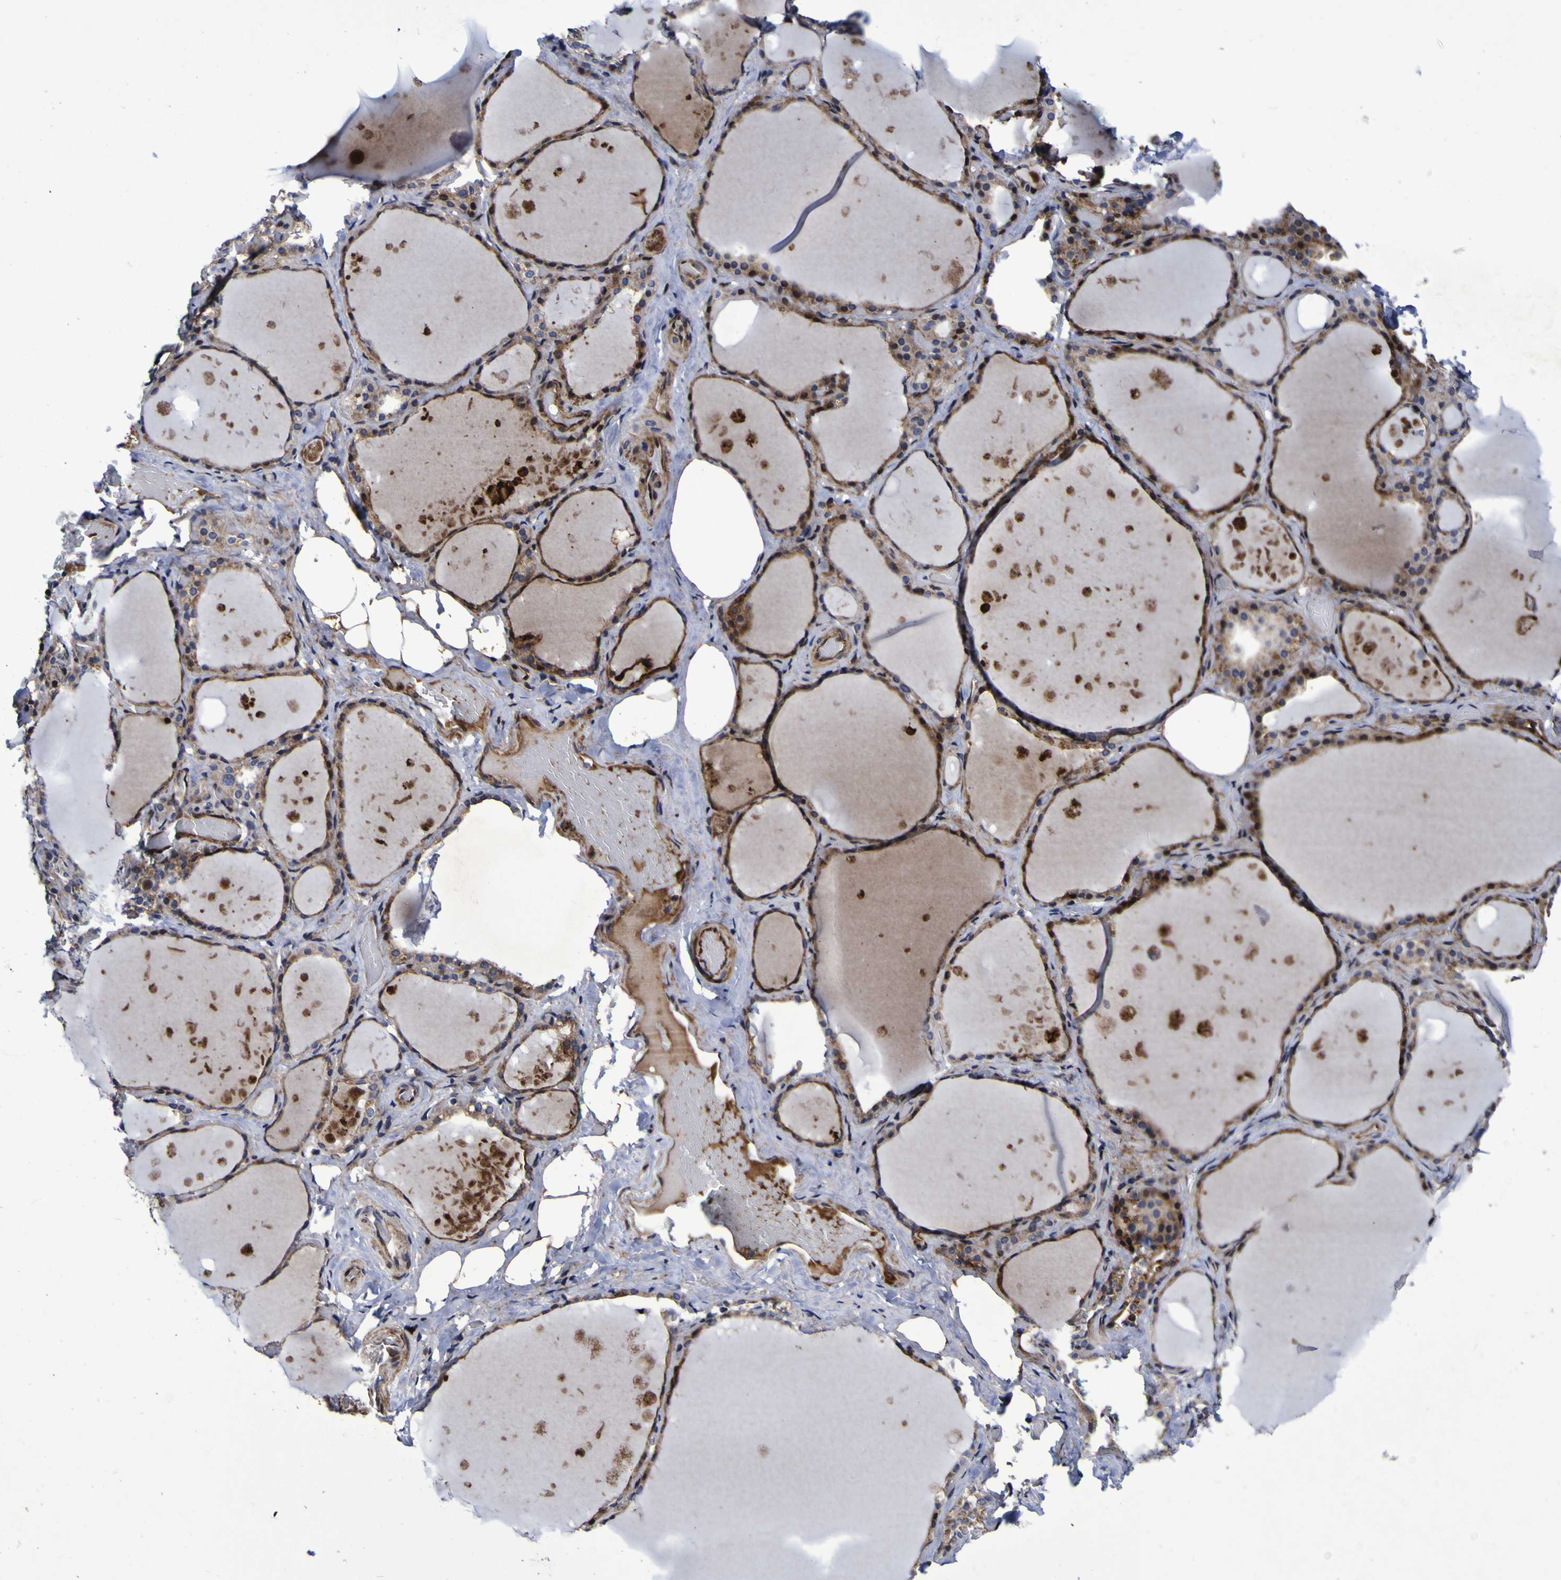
{"staining": {"intensity": "moderate", "quantity": ">75%", "location": "cytoplasmic/membranous,nuclear"}, "tissue": "thyroid gland", "cell_type": "Glandular cells", "image_type": "normal", "snomed": [{"axis": "morphology", "description": "Normal tissue, NOS"}, {"axis": "topography", "description": "Thyroid gland"}], "caption": "IHC staining of benign thyroid gland, which displays medium levels of moderate cytoplasmic/membranous,nuclear staining in about >75% of glandular cells indicating moderate cytoplasmic/membranous,nuclear protein staining. The staining was performed using DAB (brown) for protein detection and nuclei were counterstained in hematoxylin (blue).", "gene": "MGLL", "patient": {"sex": "male", "age": 61}}